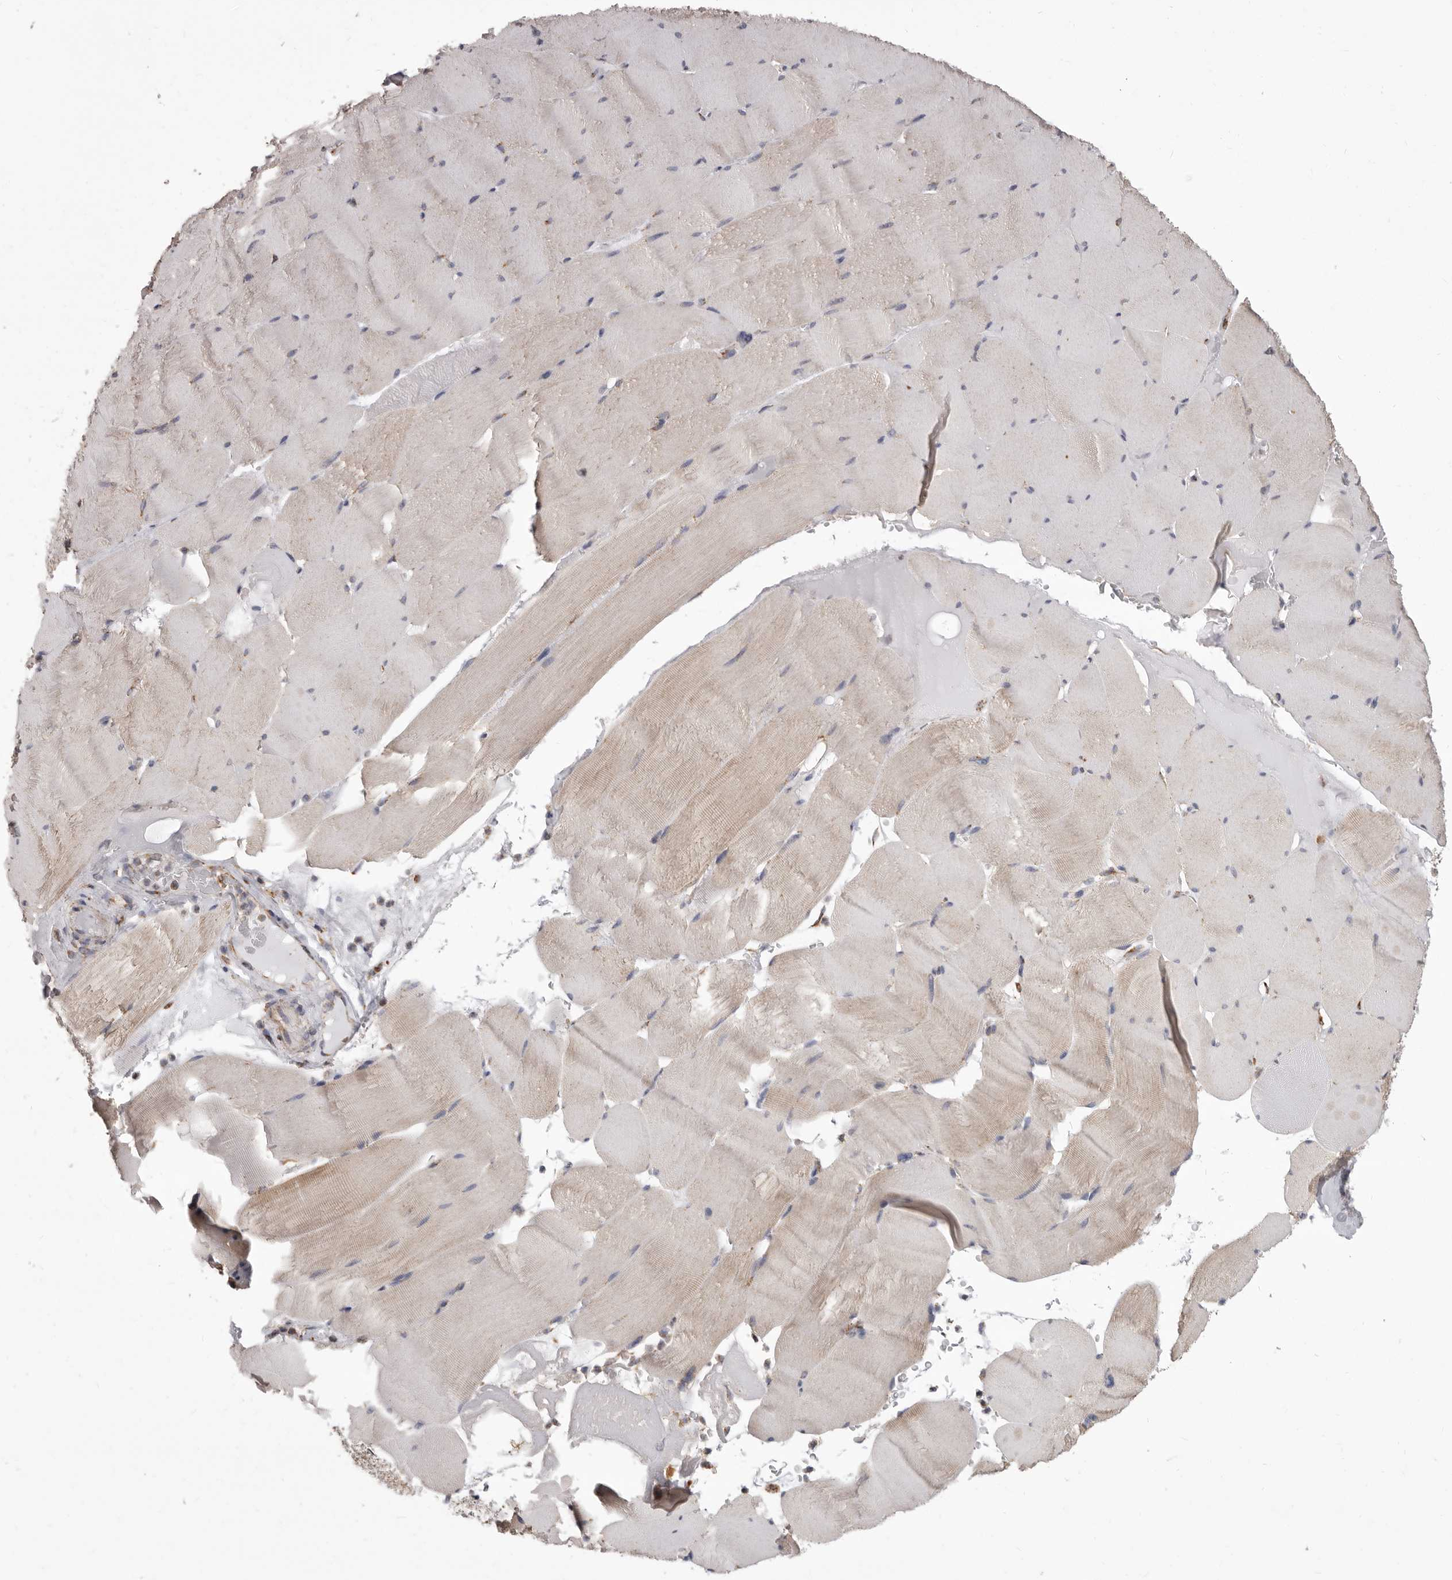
{"staining": {"intensity": "weak", "quantity": "25%-75%", "location": "cytoplasmic/membranous"}, "tissue": "skeletal muscle", "cell_type": "Myocytes", "image_type": "normal", "snomed": [{"axis": "morphology", "description": "Normal tissue, NOS"}, {"axis": "topography", "description": "Skeletal muscle"}], "caption": "Myocytes show low levels of weak cytoplasmic/membranous expression in approximately 25%-75% of cells in benign human skeletal muscle.", "gene": "CDK5RAP3", "patient": {"sex": "male", "age": 62}}